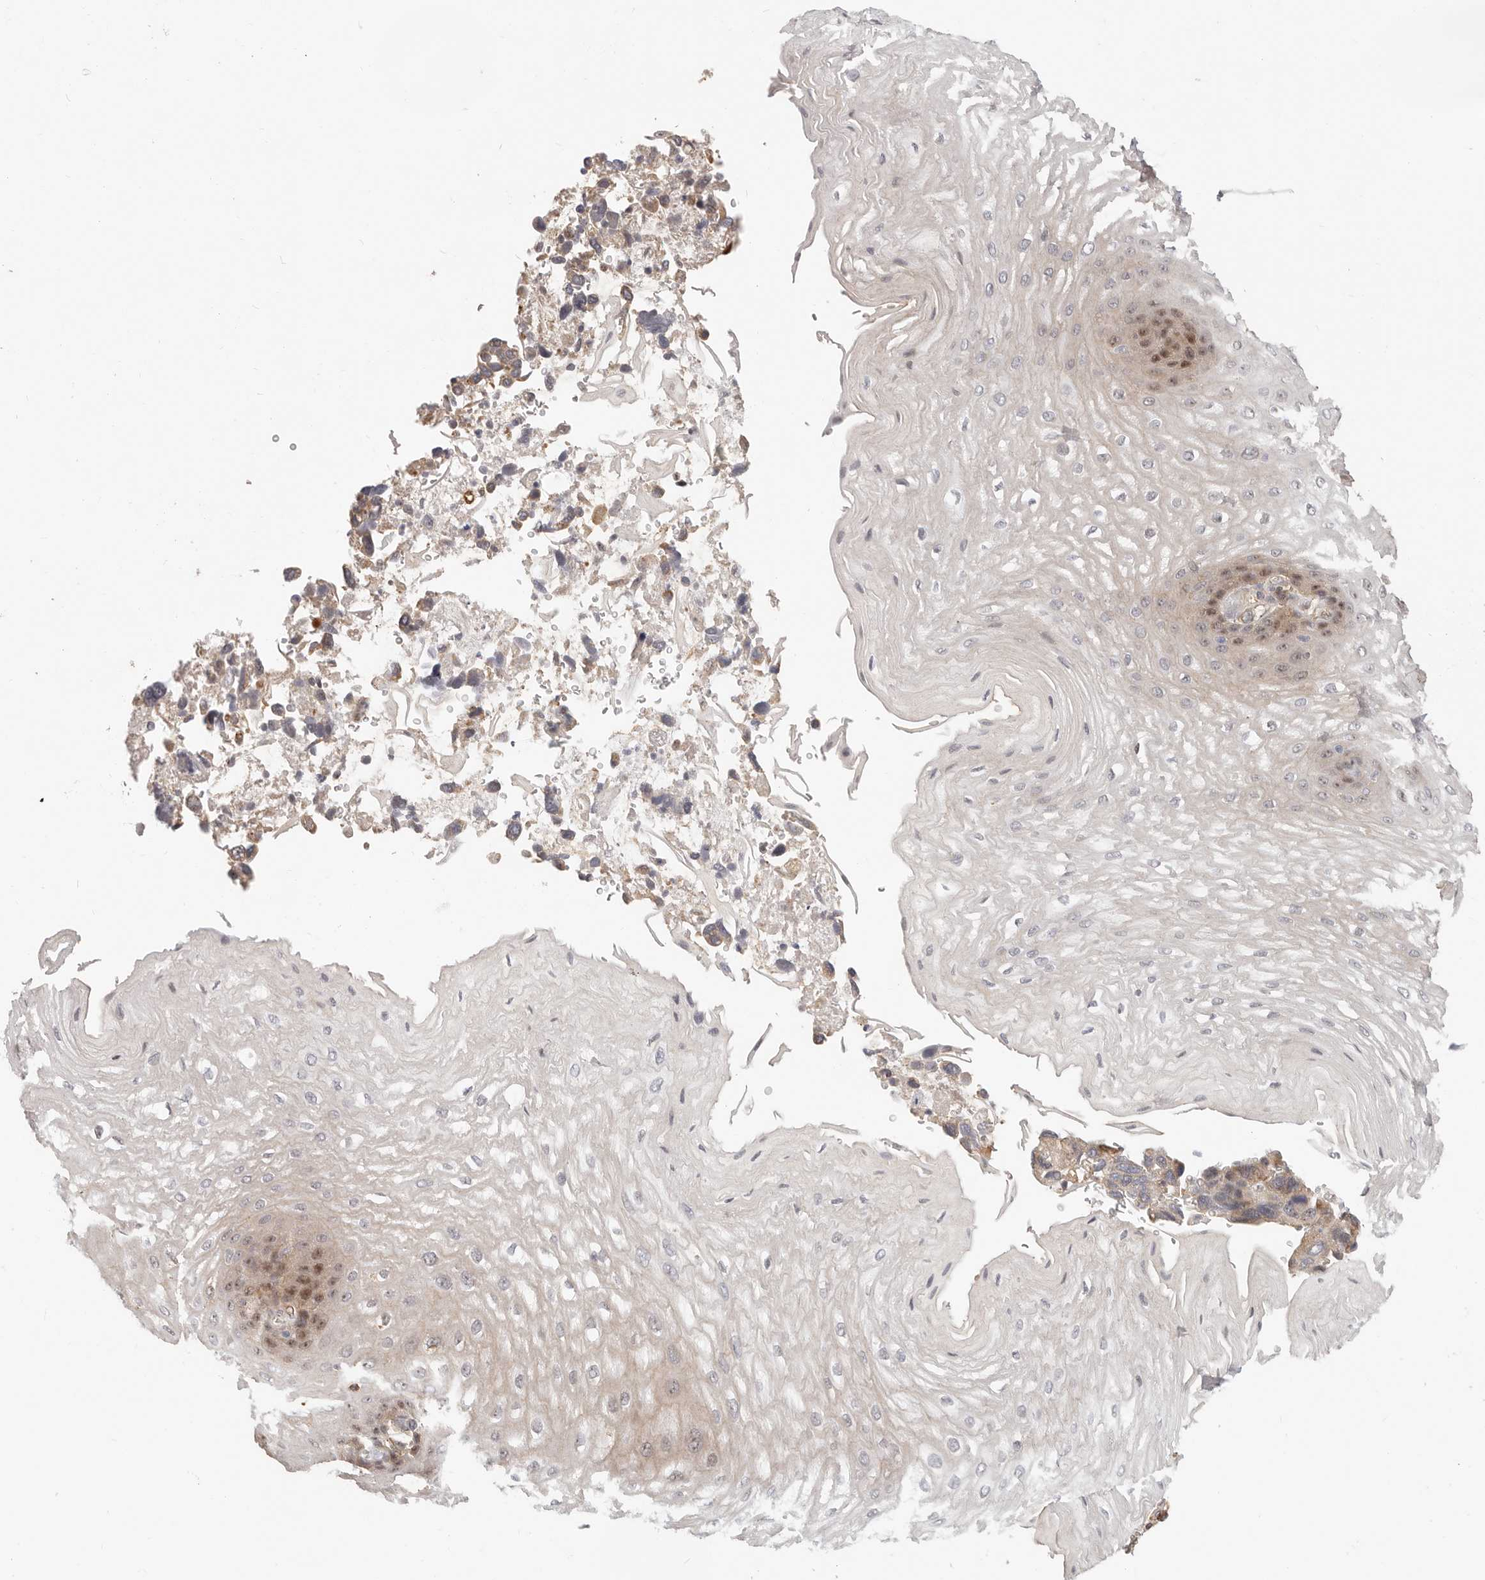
{"staining": {"intensity": "moderate", "quantity": "25%-75%", "location": "cytoplasmic/membranous,nuclear"}, "tissue": "esophagus", "cell_type": "Squamous epithelial cells", "image_type": "normal", "snomed": [{"axis": "morphology", "description": "Normal tissue, NOS"}, {"axis": "topography", "description": "Esophagus"}], "caption": "Protein expression analysis of unremarkable esophagus displays moderate cytoplasmic/membranous,nuclear positivity in about 25%-75% of squamous epithelial cells.", "gene": "ZRANB1", "patient": {"sex": "male", "age": 54}}